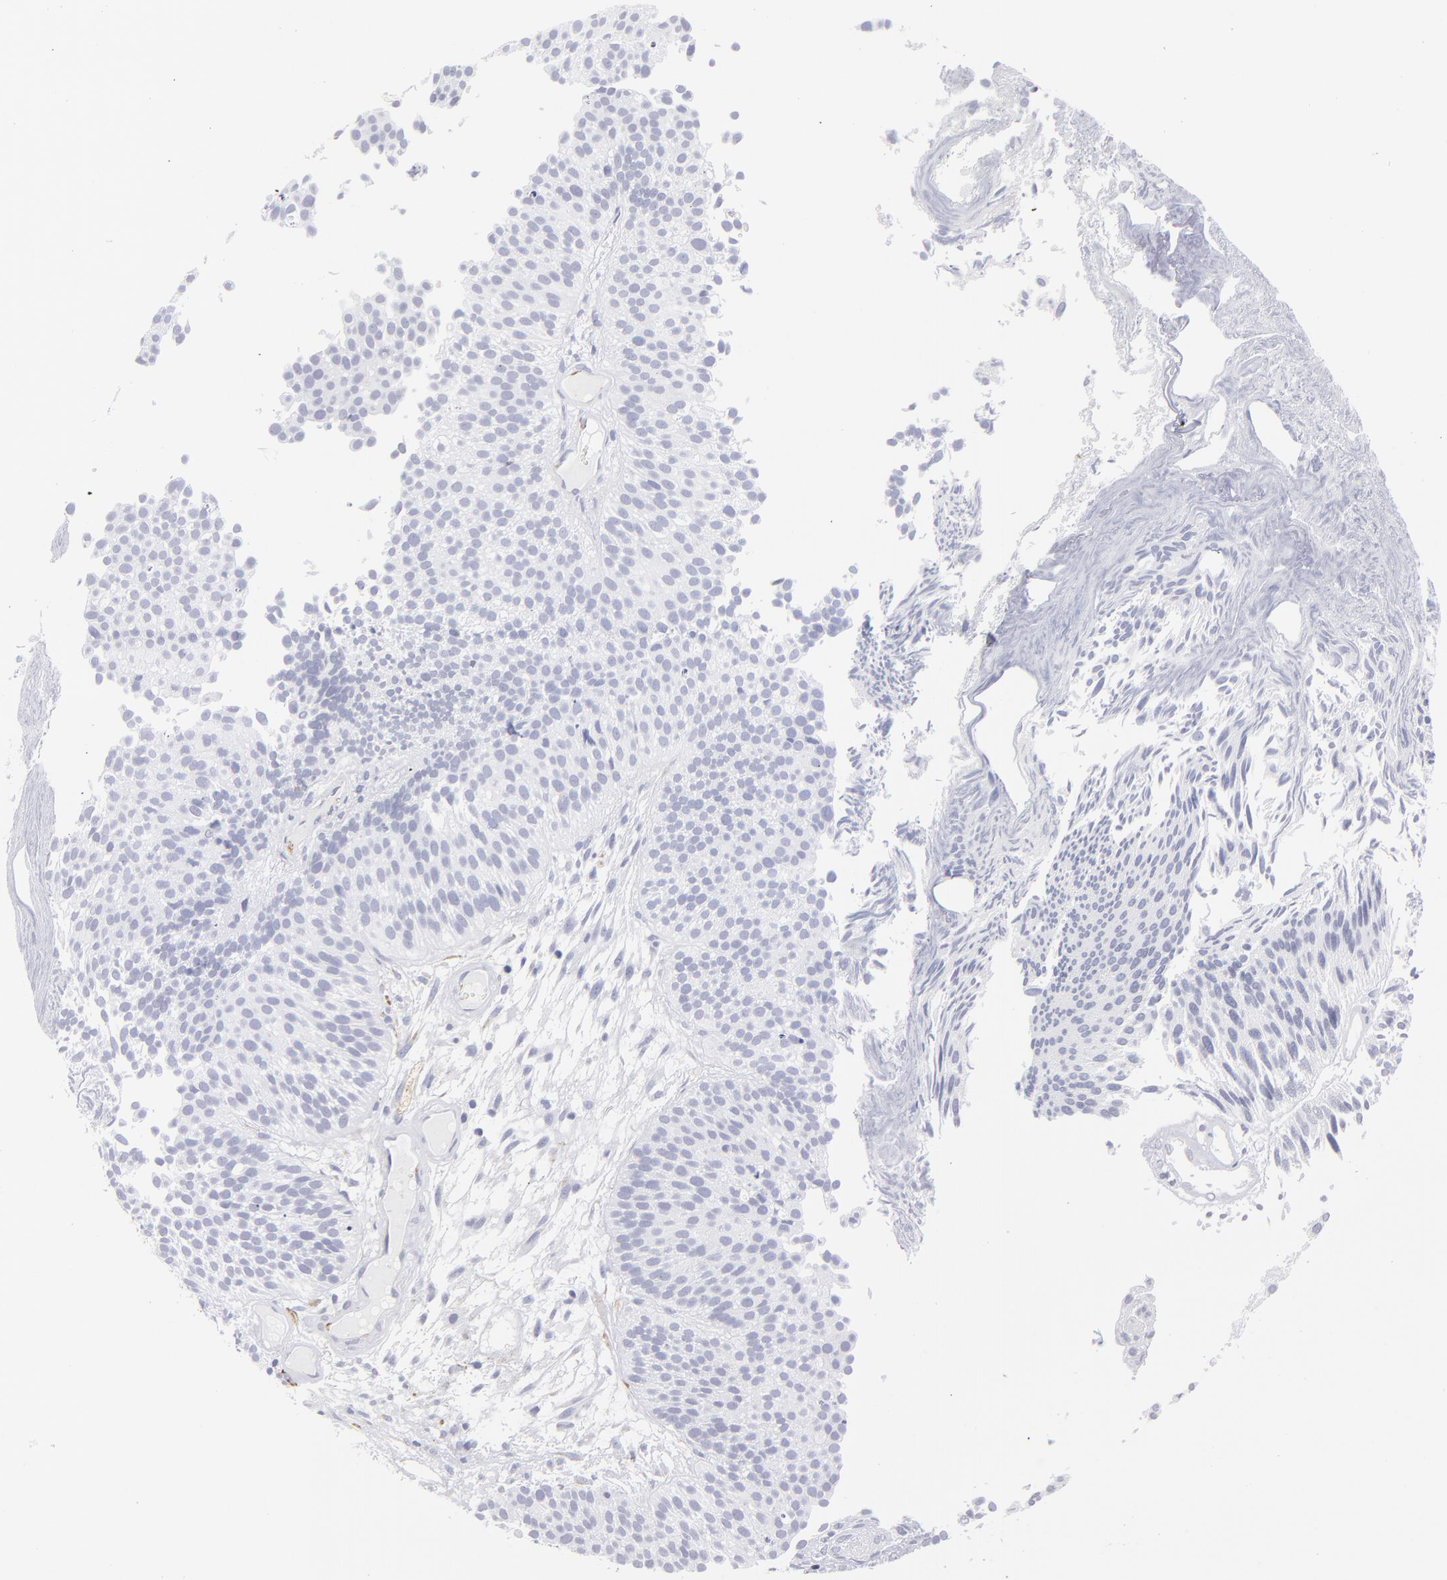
{"staining": {"intensity": "negative", "quantity": "none", "location": "none"}, "tissue": "urothelial cancer", "cell_type": "Tumor cells", "image_type": "cancer", "snomed": [{"axis": "morphology", "description": "Urothelial carcinoma, Low grade"}, {"axis": "topography", "description": "Urinary bladder"}], "caption": "Tumor cells show no significant protein positivity in urothelial cancer. (DAB immunohistochemistry visualized using brightfield microscopy, high magnification).", "gene": "CADM3", "patient": {"sex": "male", "age": 84}}